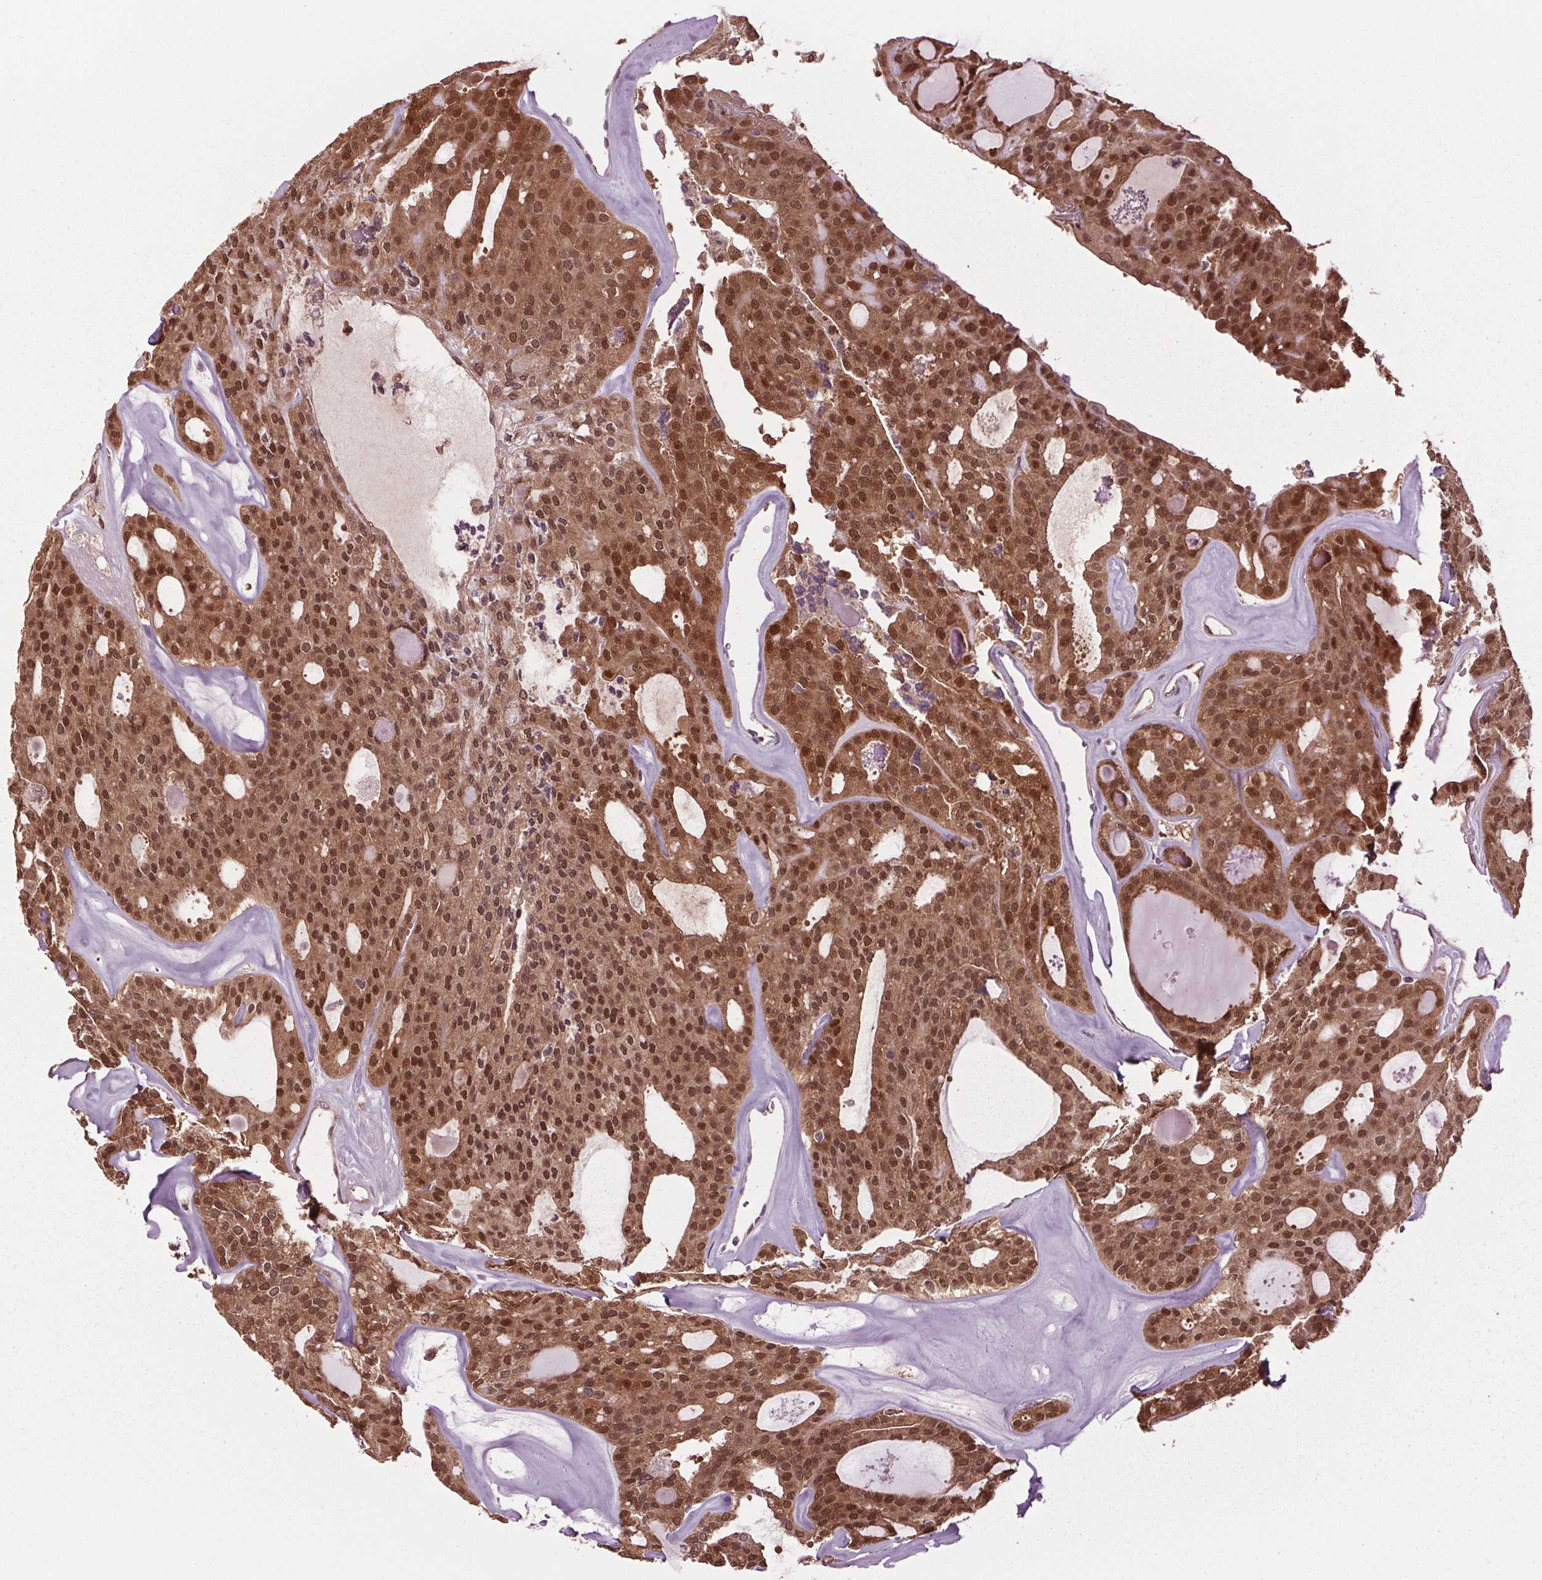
{"staining": {"intensity": "moderate", "quantity": ">75%", "location": "cytoplasmic/membranous,nuclear"}, "tissue": "thyroid cancer", "cell_type": "Tumor cells", "image_type": "cancer", "snomed": [{"axis": "morphology", "description": "Follicular adenoma carcinoma, NOS"}, {"axis": "topography", "description": "Thyroid gland"}], "caption": "Immunohistochemical staining of human thyroid cancer (follicular adenoma carcinoma) shows medium levels of moderate cytoplasmic/membranous and nuclear protein expression in about >75% of tumor cells.", "gene": "RNPEP", "patient": {"sex": "male", "age": 75}}